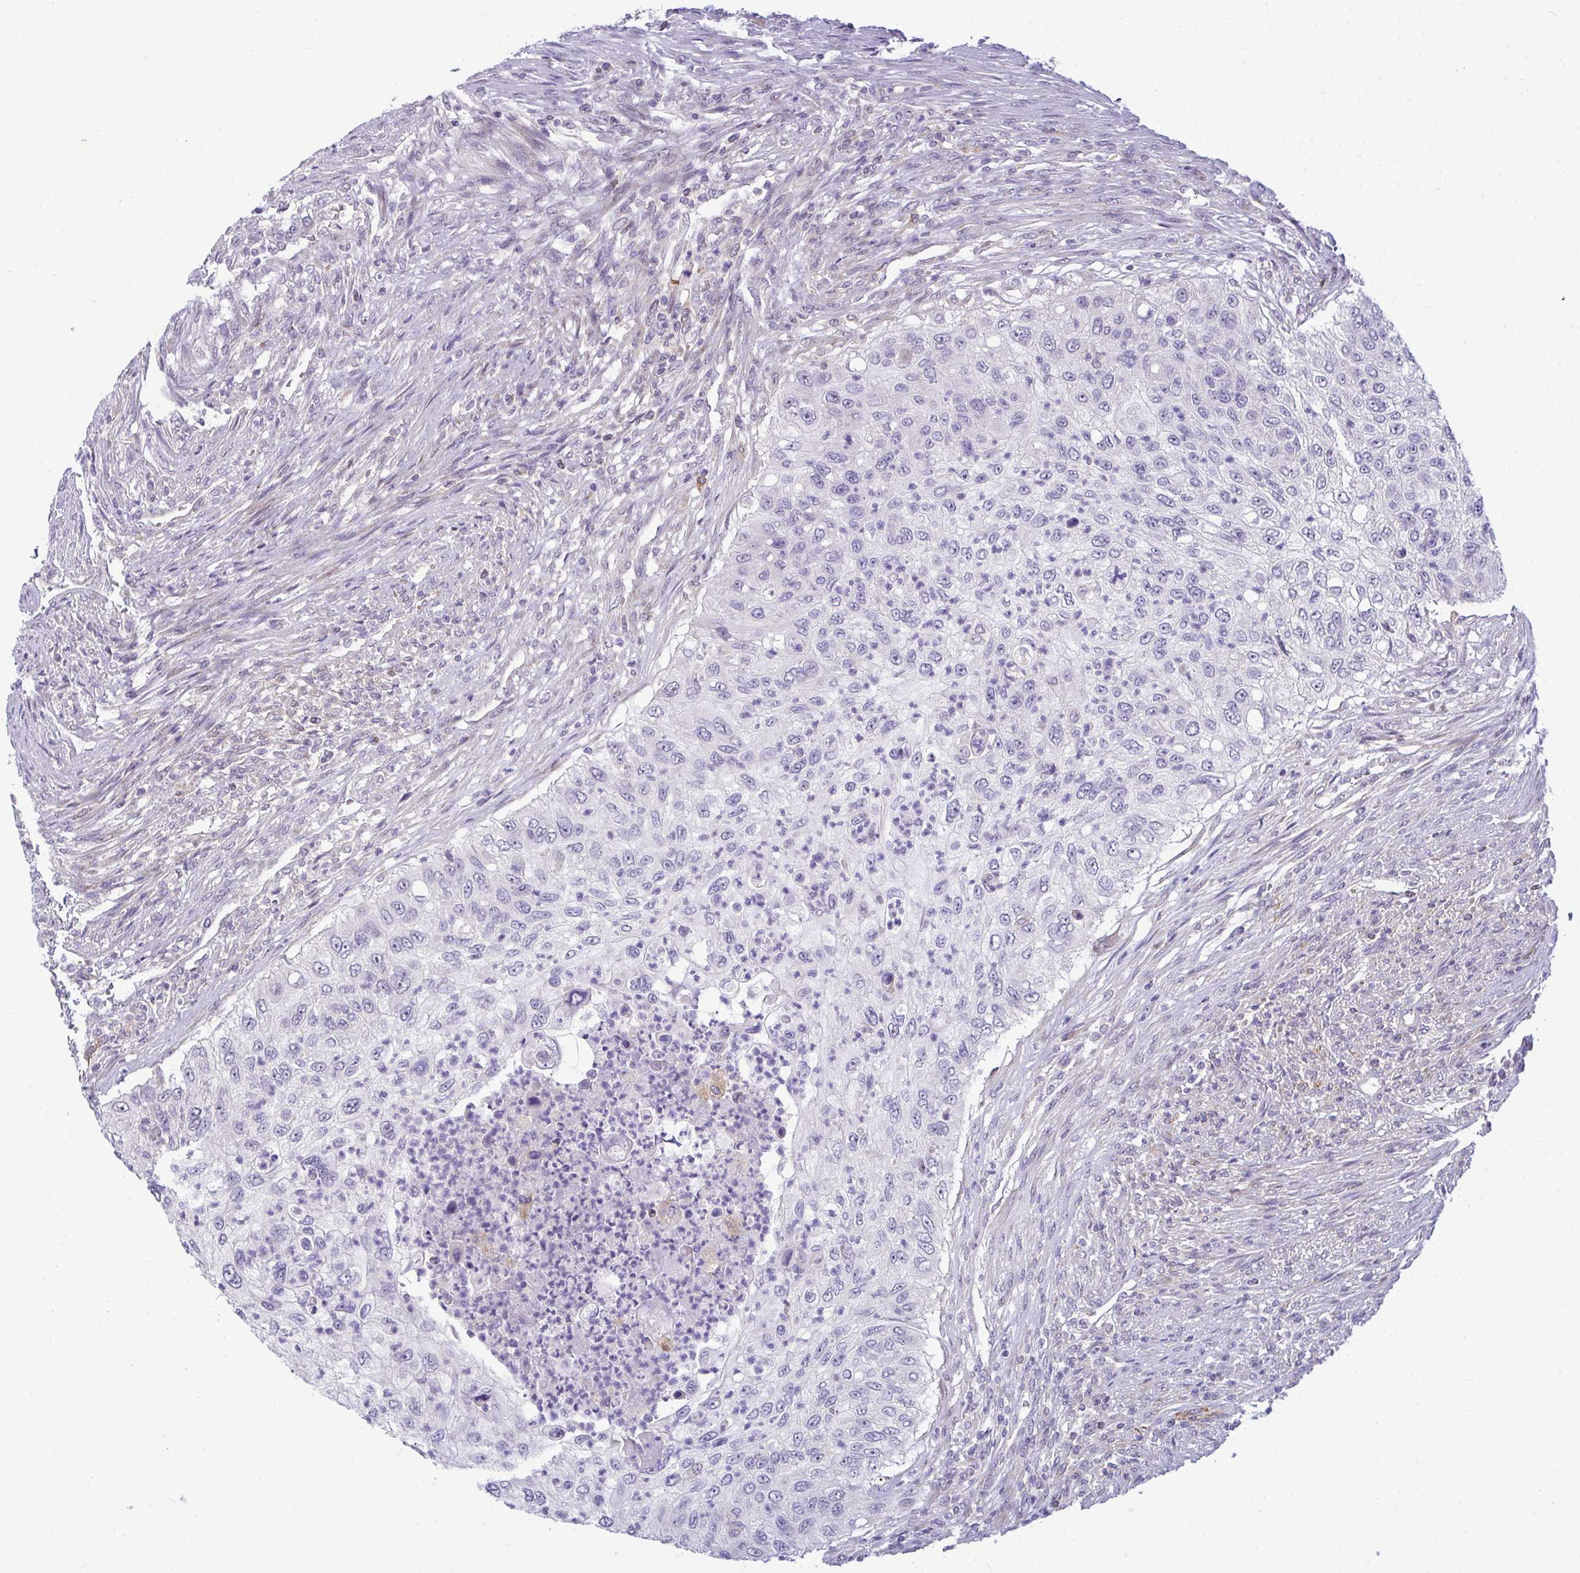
{"staining": {"intensity": "negative", "quantity": "none", "location": "none"}, "tissue": "urothelial cancer", "cell_type": "Tumor cells", "image_type": "cancer", "snomed": [{"axis": "morphology", "description": "Urothelial carcinoma, High grade"}, {"axis": "topography", "description": "Urinary bladder"}], "caption": "This is a histopathology image of immunohistochemistry (IHC) staining of urothelial cancer, which shows no expression in tumor cells. (Immunohistochemistry, brightfield microscopy, high magnification).", "gene": "SRRM4", "patient": {"sex": "female", "age": 60}}